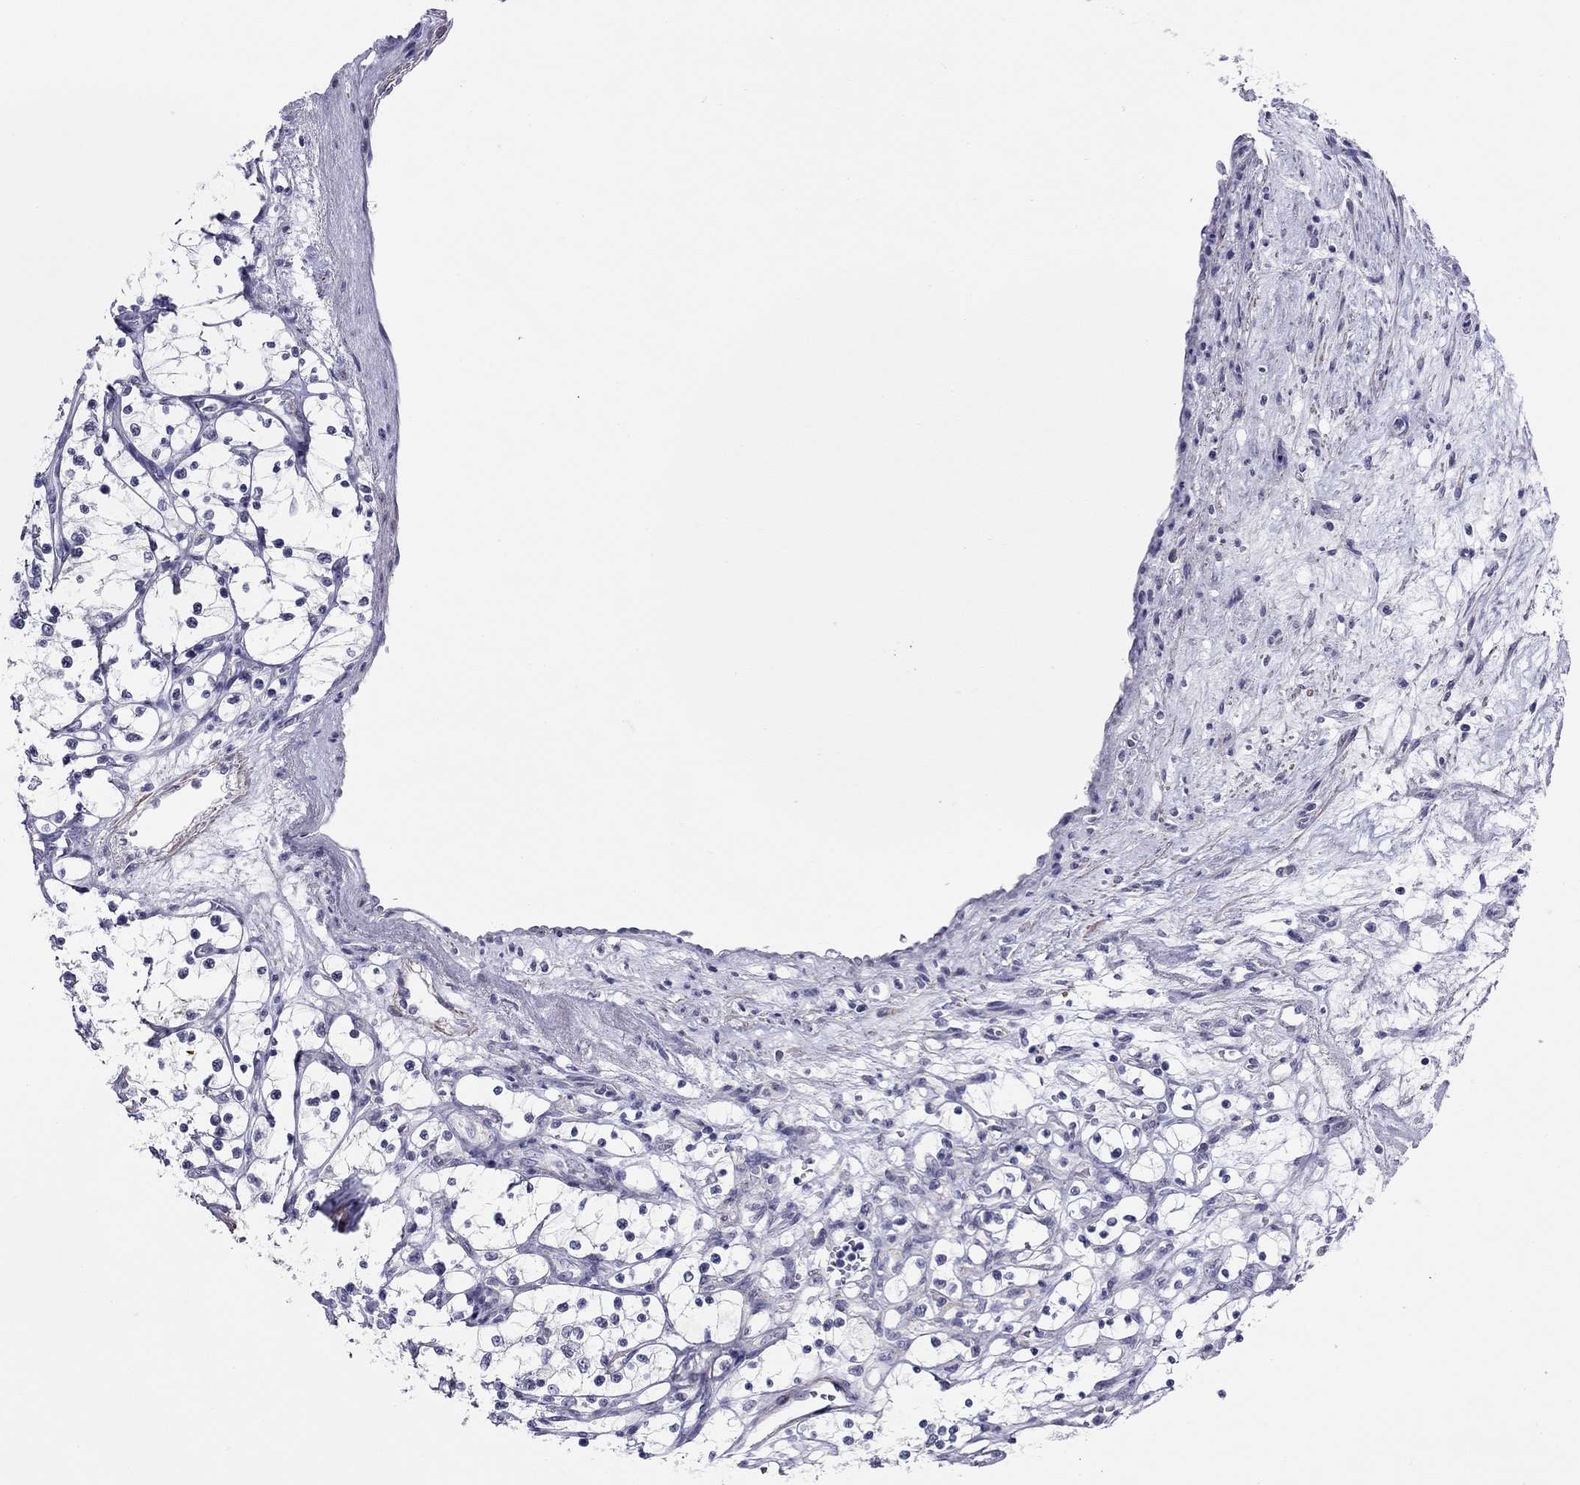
{"staining": {"intensity": "negative", "quantity": "none", "location": "none"}, "tissue": "renal cancer", "cell_type": "Tumor cells", "image_type": "cancer", "snomed": [{"axis": "morphology", "description": "Adenocarcinoma, NOS"}, {"axis": "topography", "description": "Kidney"}], "caption": "A high-resolution photomicrograph shows IHC staining of renal cancer, which demonstrates no significant positivity in tumor cells.", "gene": "MYMX", "patient": {"sex": "female", "age": 69}}